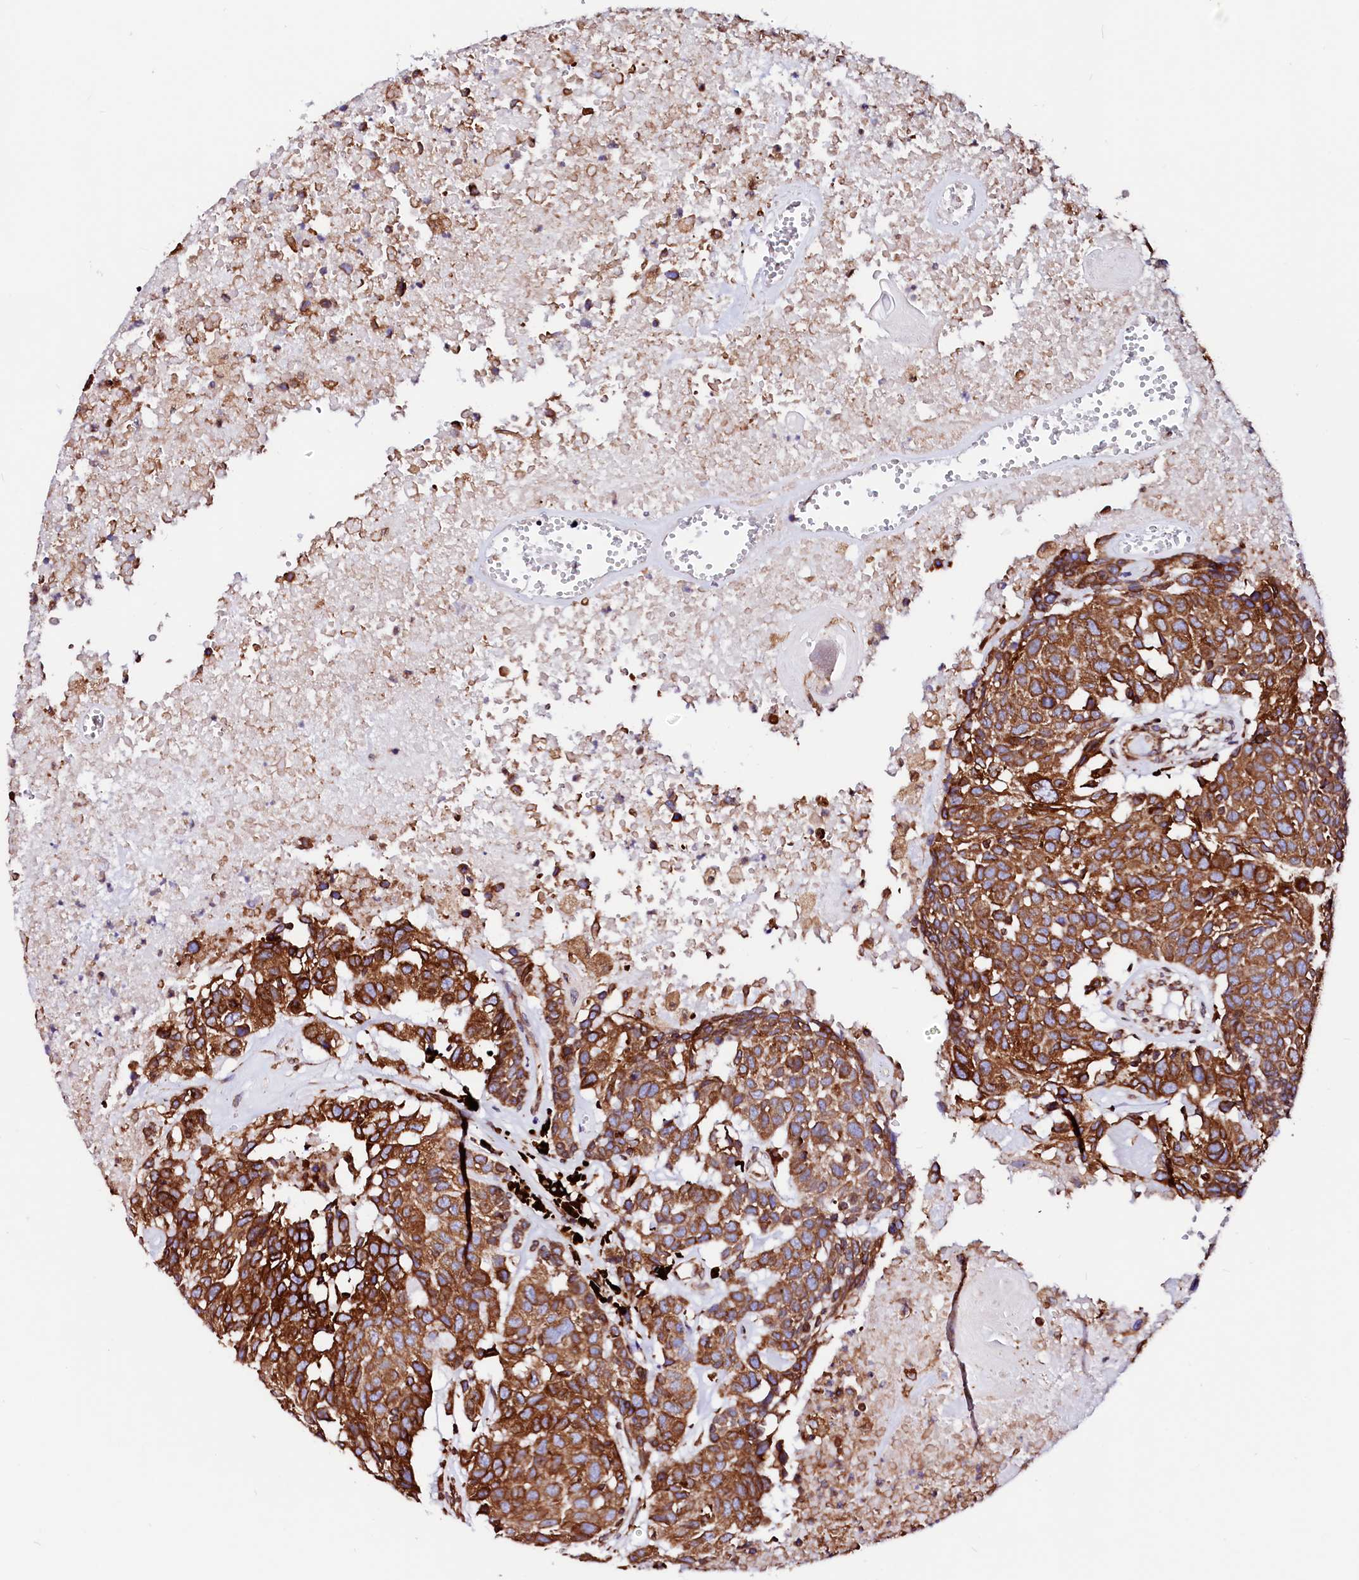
{"staining": {"intensity": "strong", "quantity": ">75%", "location": "cytoplasmic/membranous"}, "tissue": "head and neck cancer", "cell_type": "Tumor cells", "image_type": "cancer", "snomed": [{"axis": "morphology", "description": "Squamous cell carcinoma, NOS"}, {"axis": "topography", "description": "Head-Neck"}], "caption": "Immunohistochemistry (IHC) staining of head and neck cancer, which exhibits high levels of strong cytoplasmic/membranous positivity in approximately >75% of tumor cells indicating strong cytoplasmic/membranous protein positivity. The staining was performed using DAB (3,3'-diaminobenzidine) (brown) for protein detection and nuclei were counterstained in hematoxylin (blue).", "gene": "DERL1", "patient": {"sex": "male", "age": 66}}